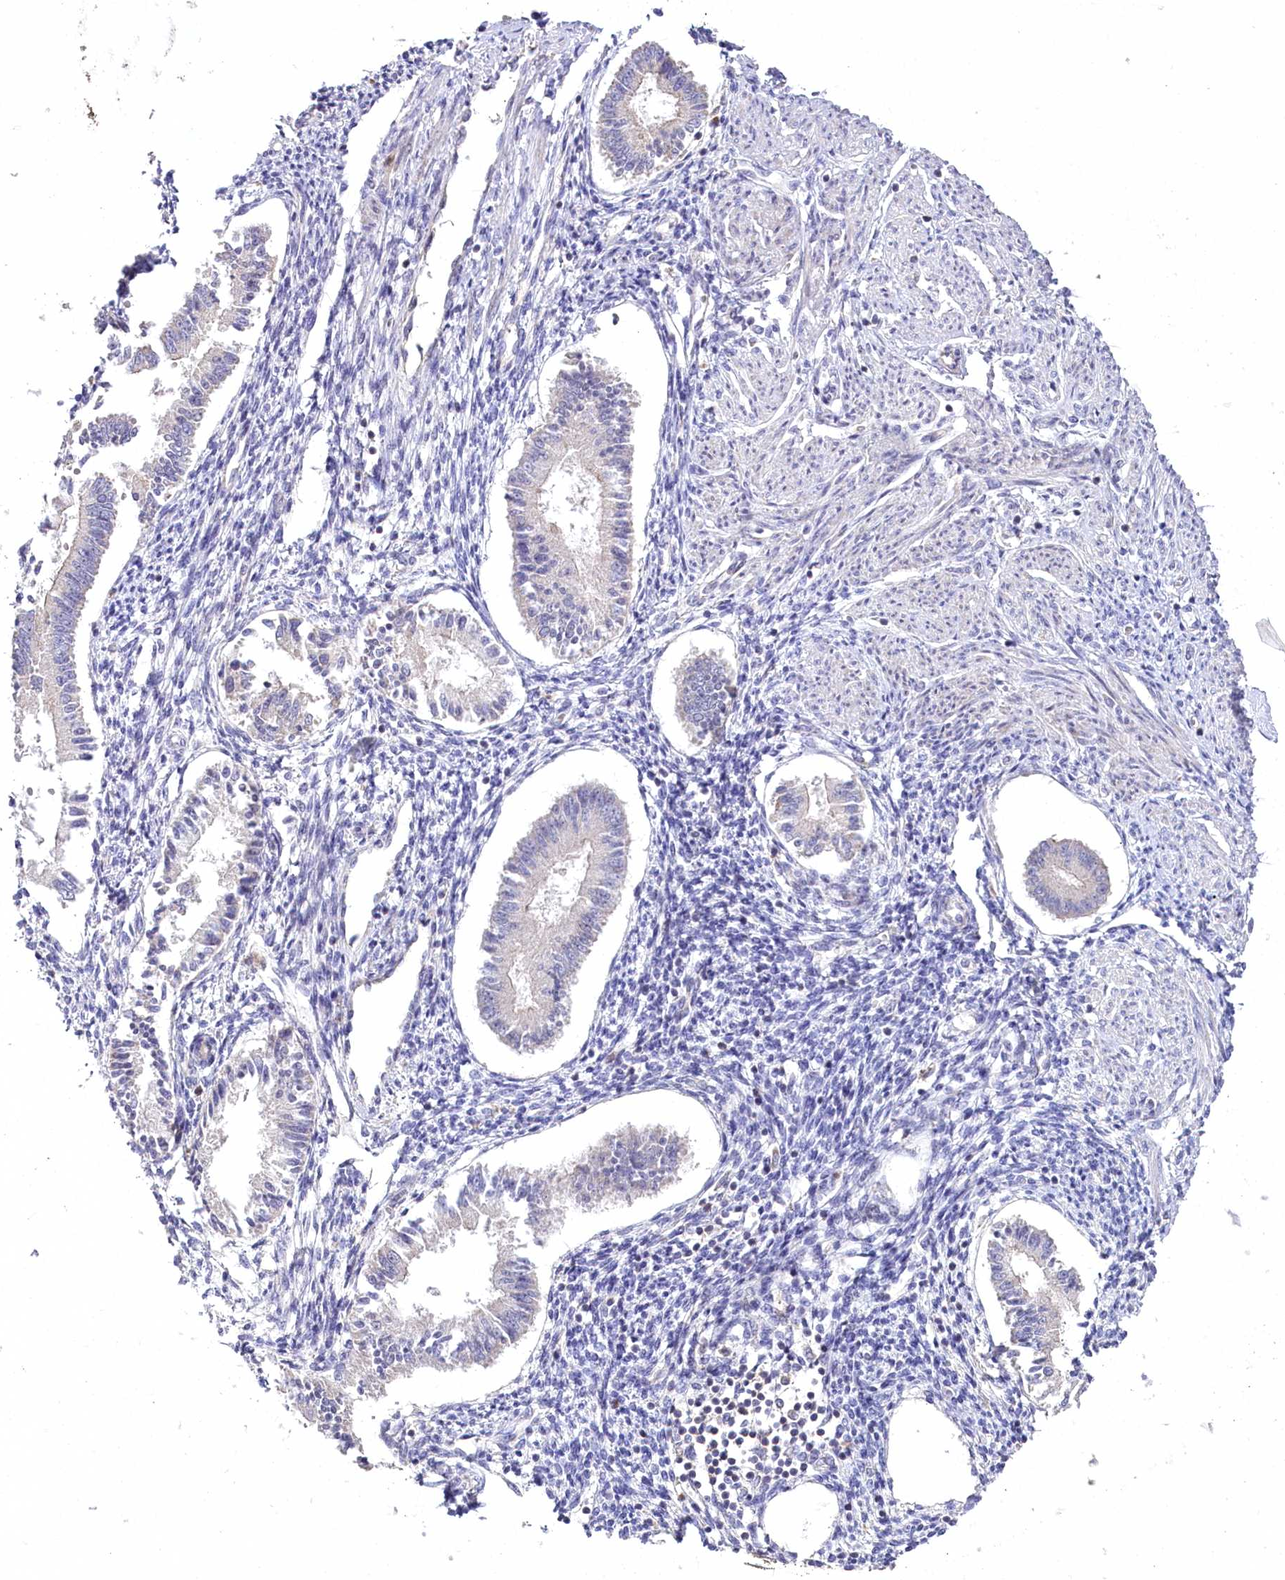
{"staining": {"intensity": "negative", "quantity": "none", "location": "none"}, "tissue": "endometrium", "cell_type": "Cells in endometrial stroma", "image_type": "normal", "snomed": [{"axis": "morphology", "description": "Normal tissue, NOS"}, {"axis": "topography", "description": "Uterus"}, {"axis": "topography", "description": "Endometrium"}], "caption": "This is a histopathology image of IHC staining of normal endometrium, which shows no expression in cells in endometrial stroma.", "gene": "SLC6A11", "patient": {"sex": "female", "age": 48}}